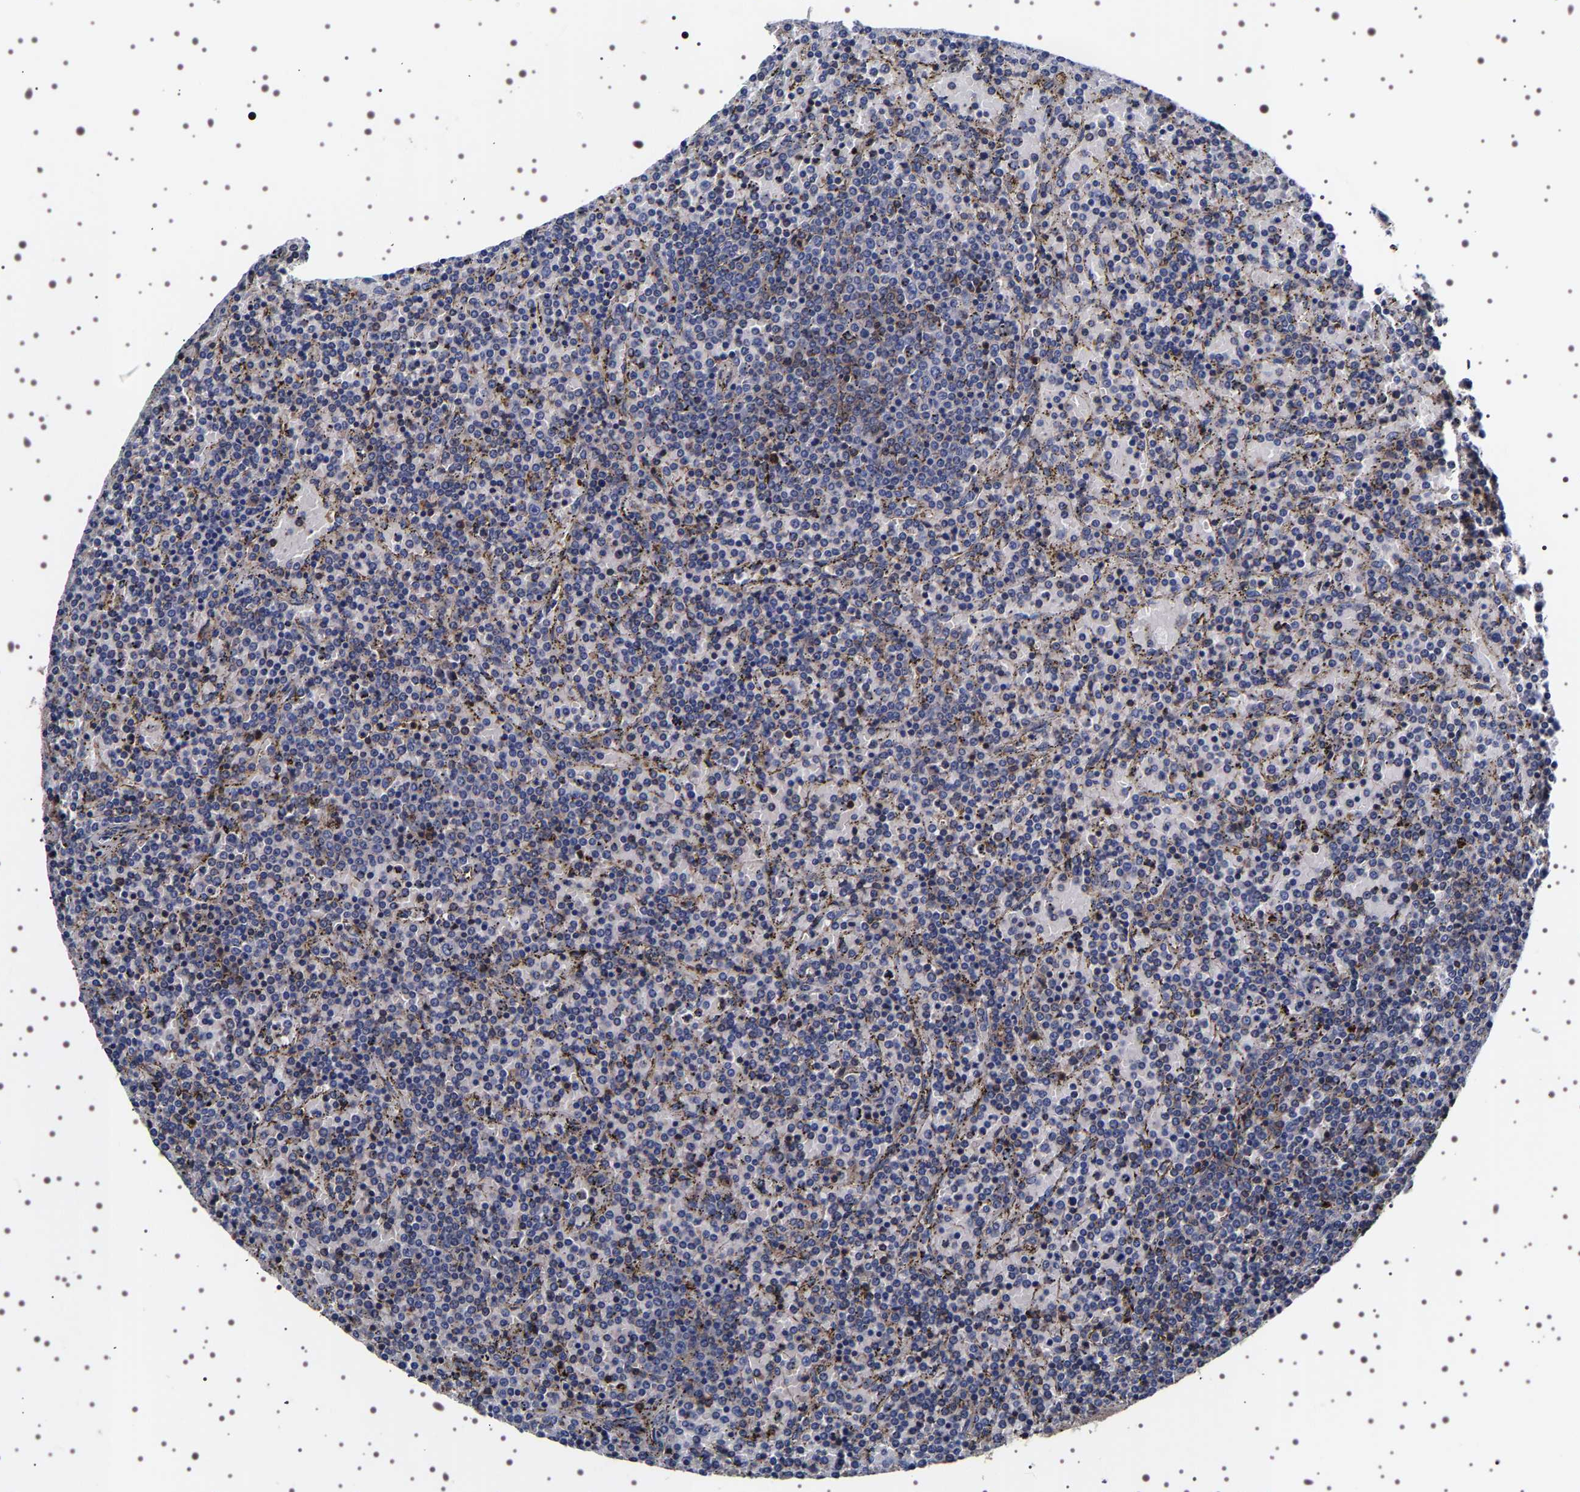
{"staining": {"intensity": "negative", "quantity": "none", "location": "none"}, "tissue": "lymphoma", "cell_type": "Tumor cells", "image_type": "cancer", "snomed": [{"axis": "morphology", "description": "Malignant lymphoma, non-Hodgkin's type, Low grade"}, {"axis": "topography", "description": "Spleen"}], "caption": "Low-grade malignant lymphoma, non-Hodgkin's type was stained to show a protein in brown. There is no significant positivity in tumor cells.", "gene": "WDR1", "patient": {"sex": "female", "age": 77}}